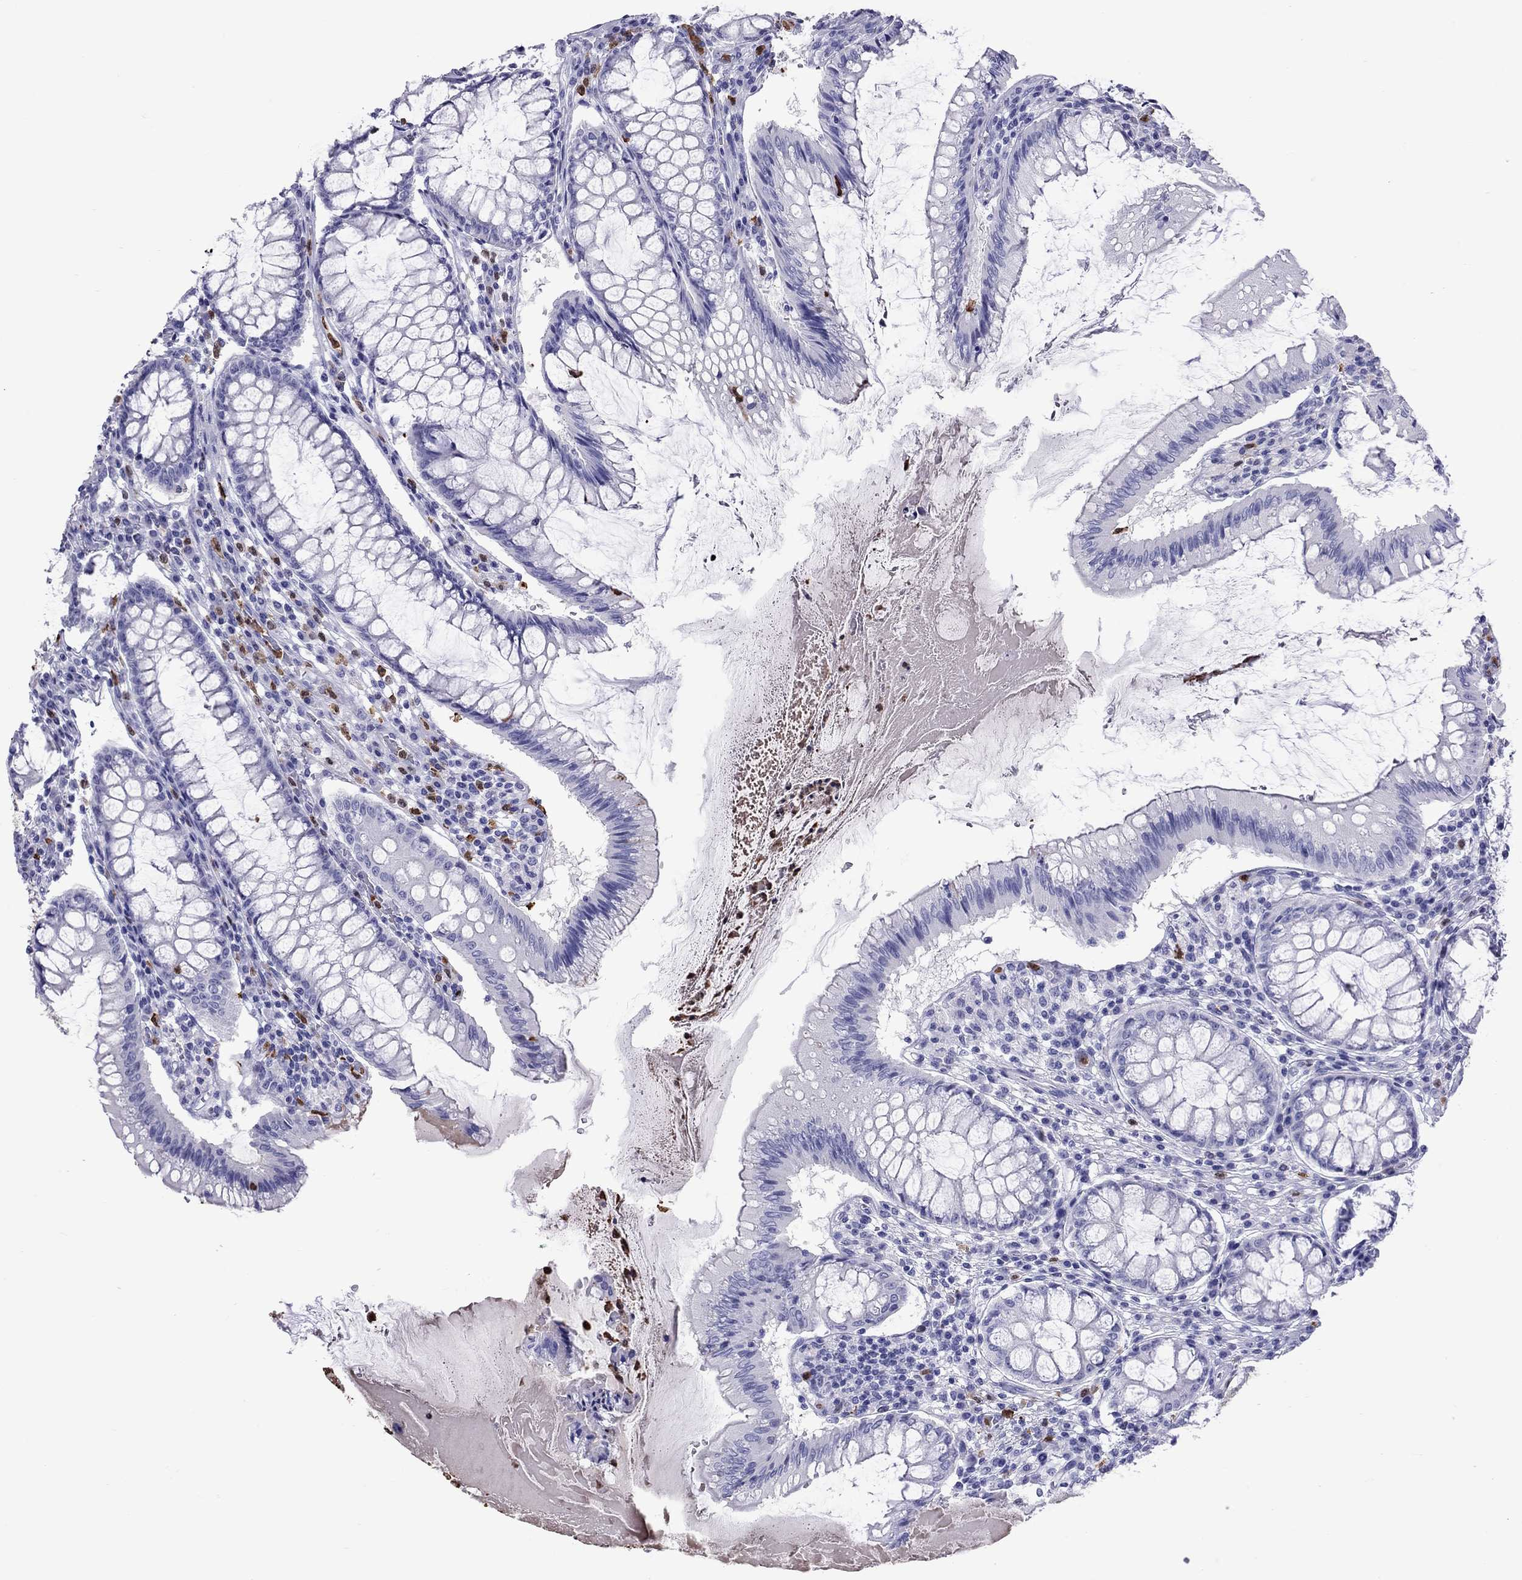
{"staining": {"intensity": "negative", "quantity": "none", "location": "none"}, "tissue": "colorectal cancer", "cell_type": "Tumor cells", "image_type": "cancer", "snomed": [{"axis": "morphology", "description": "Adenocarcinoma, NOS"}, {"axis": "topography", "description": "Colon"}], "caption": "High magnification brightfield microscopy of colorectal cancer (adenocarcinoma) stained with DAB (brown) and counterstained with hematoxylin (blue): tumor cells show no significant expression. (Brightfield microscopy of DAB IHC at high magnification).", "gene": "SLAMF1", "patient": {"sex": "female", "age": 70}}